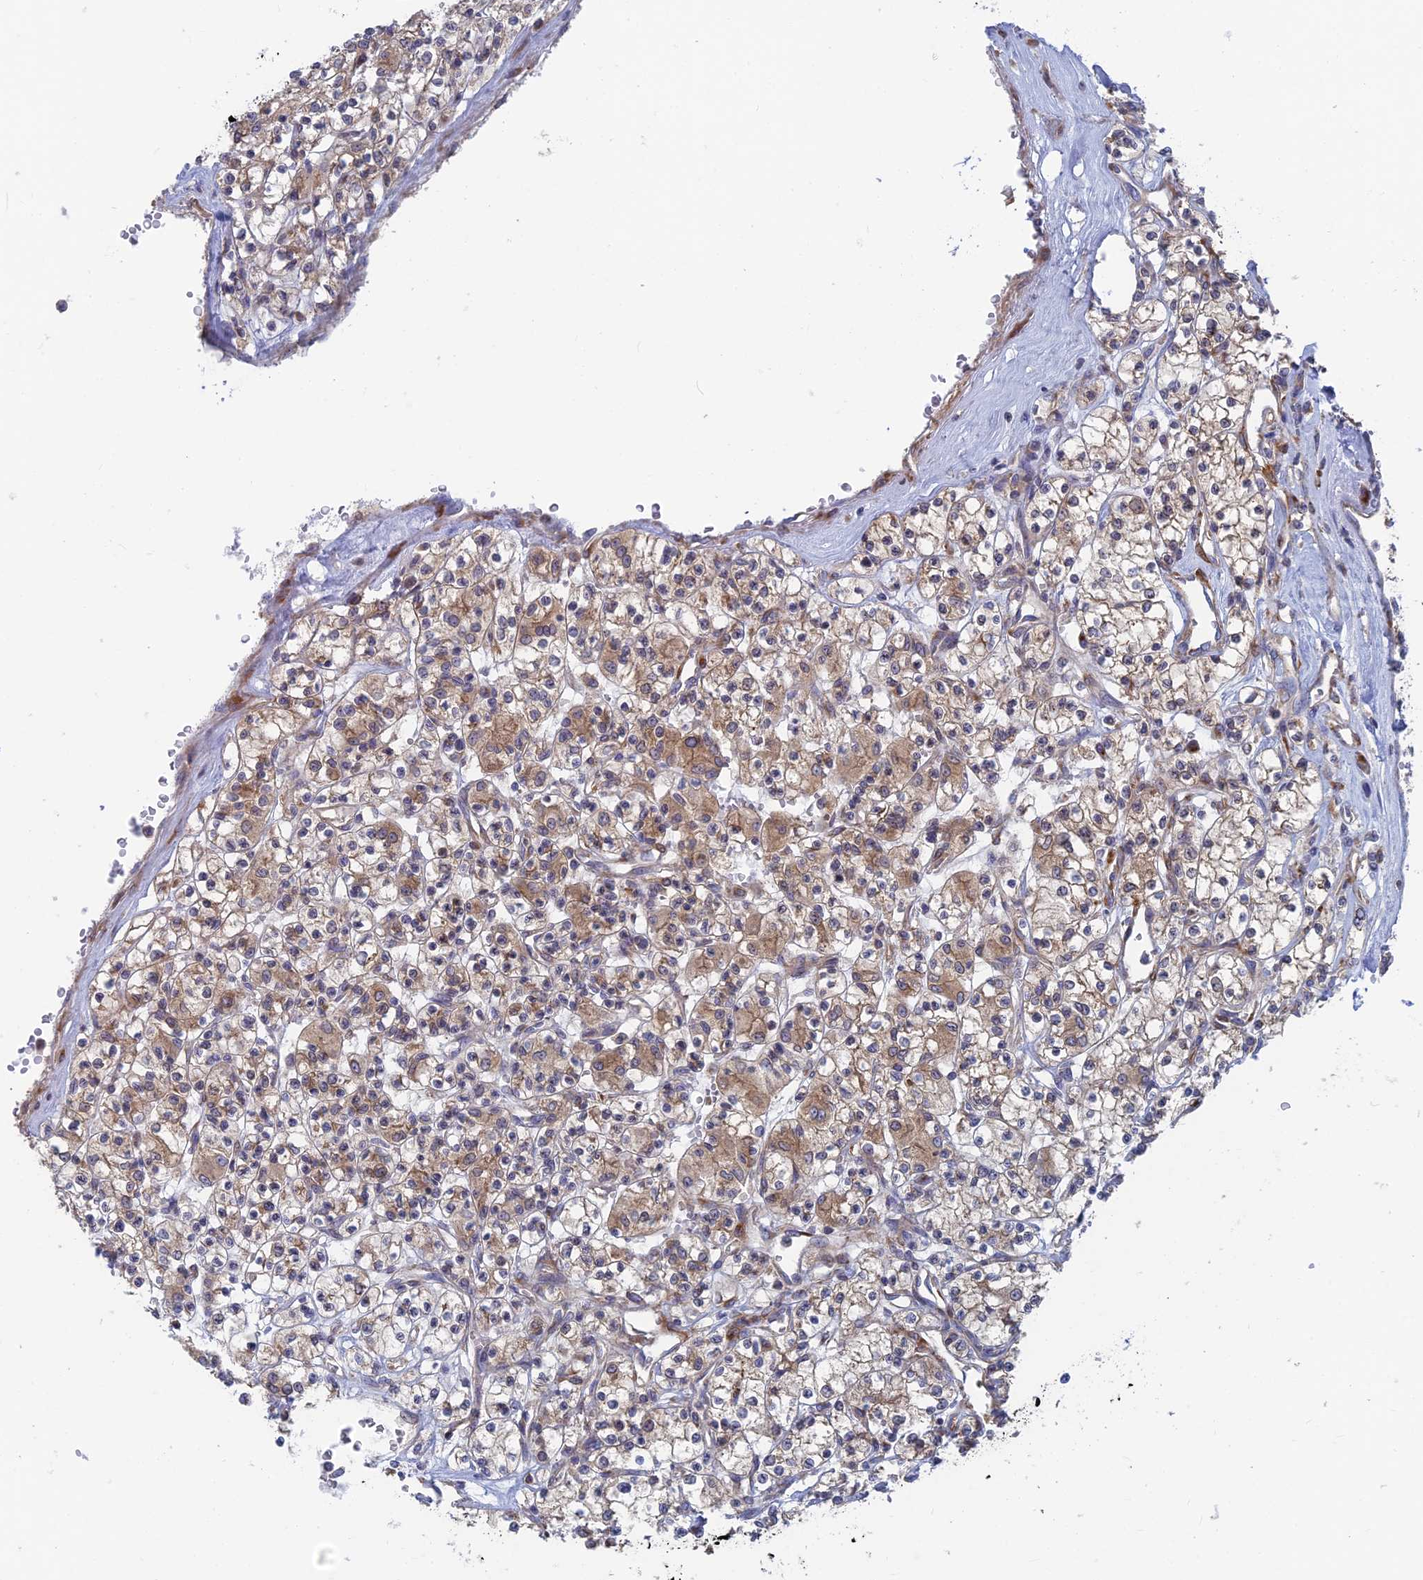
{"staining": {"intensity": "moderate", "quantity": ">75%", "location": "cytoplasmic/membranous"}, "tissue": "renal cancer", "cell_type": "Tumor cells", "image_type": "cancer", "snomed": [{"axis": "morphology", "description": "Adenocarcinoma, NOS"}, {"axis": "topography", "description": "Kidney"}], "caption": "Immunohistochemical staining of renal adenocarcinoma displays medium levels of moderate cytoplasmic/membranous positivity in approximately >75% of tumor cells.", "gene": "TBC1D30", "patient": {"sex": "female", "age": 59}}